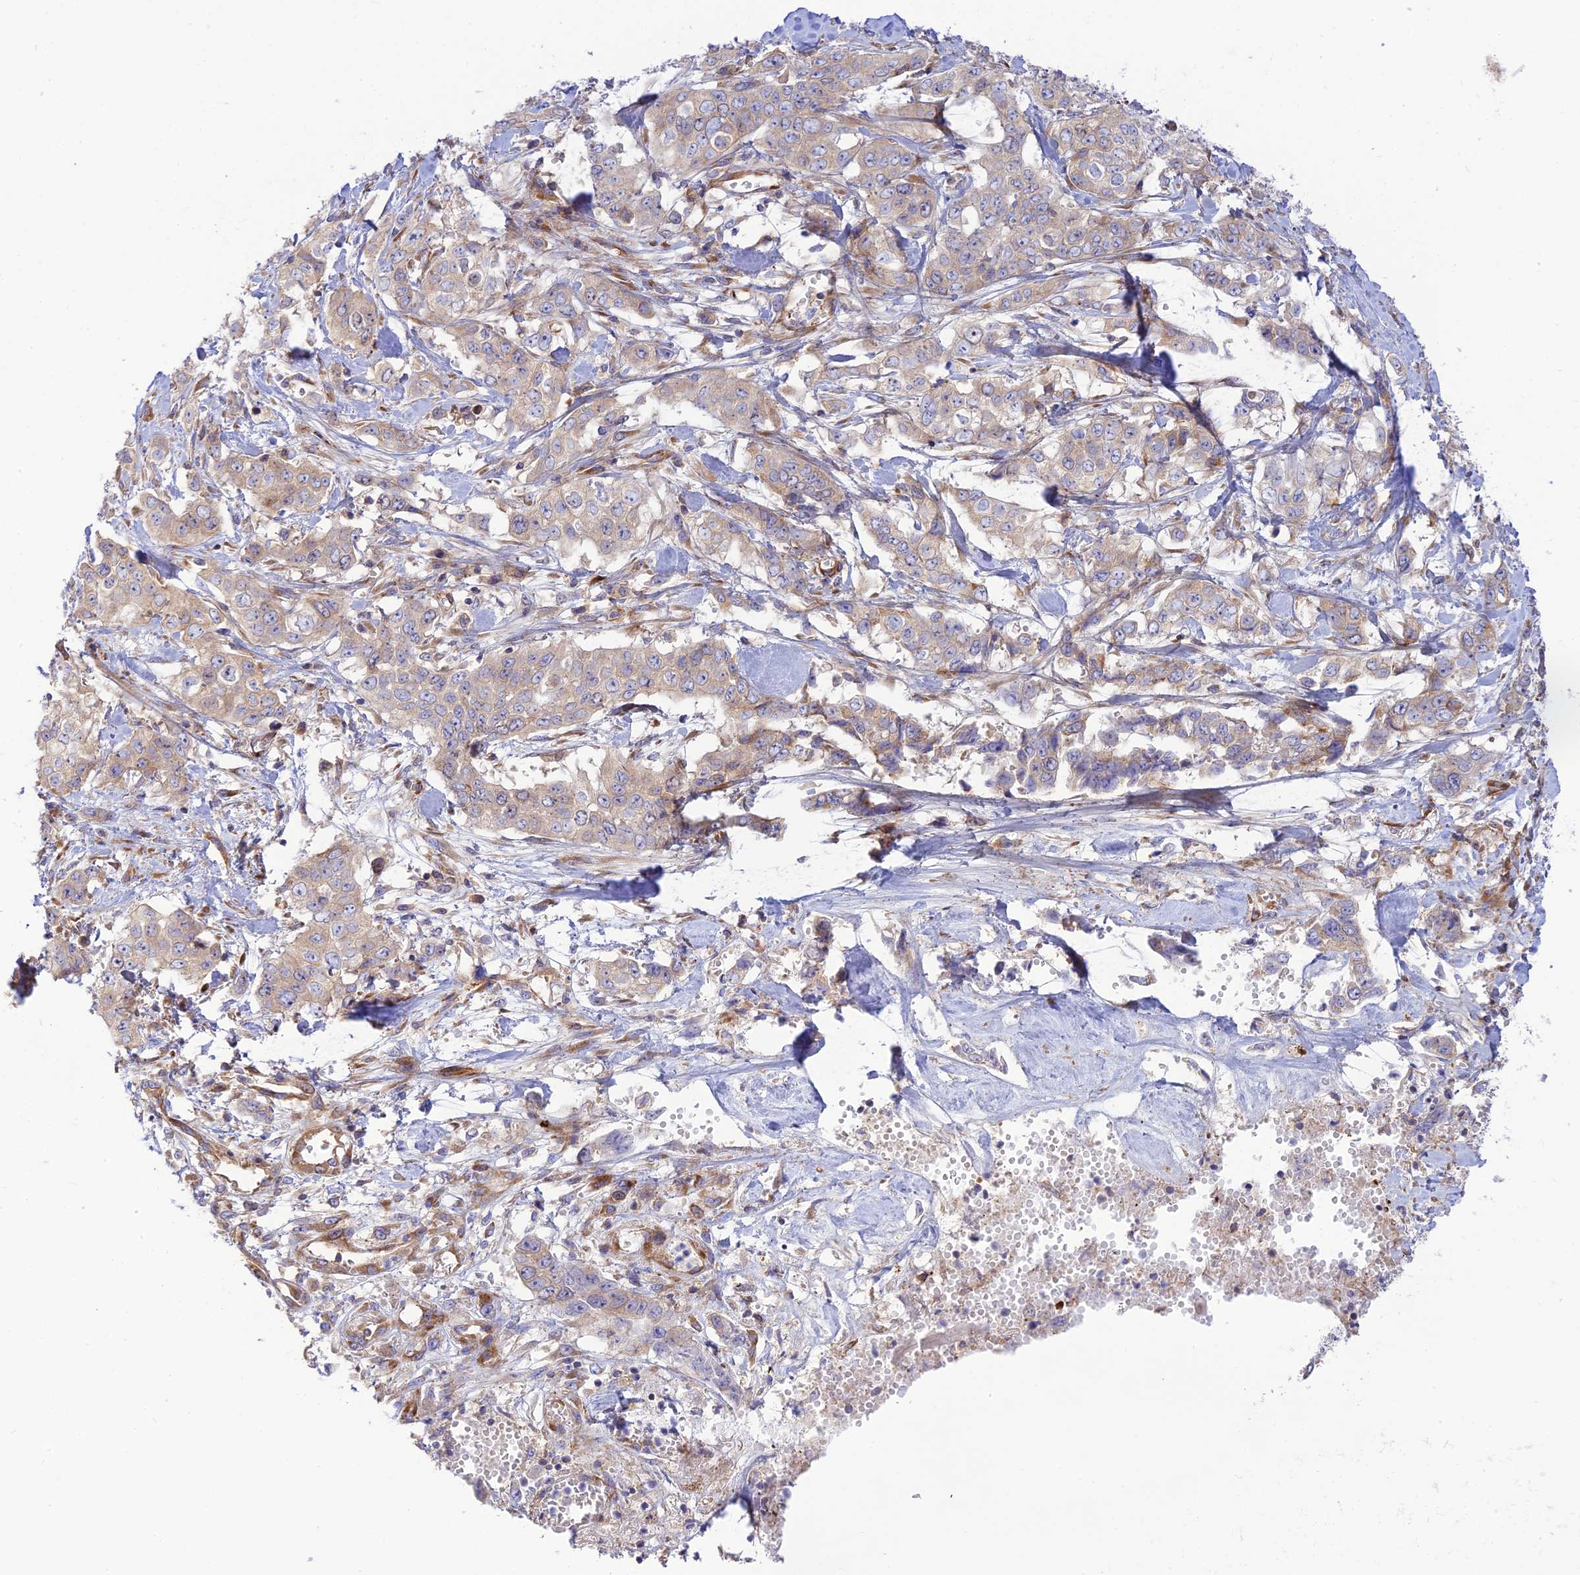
{"staining": {"intensity": "weak", "quantity": "25%-75%", "location": "cytoplasmic/membranous"}, "tissue": "stomach cancer", "cell_type": "Tumor cells", "image_type": "cancer", "snomed": [{"axis": "morphology", "description": "Adenocarcinoma, NOS"}, {"axis": "topography", "description": "Stomach, upper"}], "caption": "Immunohistochemical staining of human stomach cancer reveals low levels of weak cytoplasmic/membranous protein staining in approximately 25%-75% of tumor cells. Ihc stains the protein in brown and the nuclei are stained blue.", "gene": "PIMREG", "patient": {"sex": "male", "age": 62}}